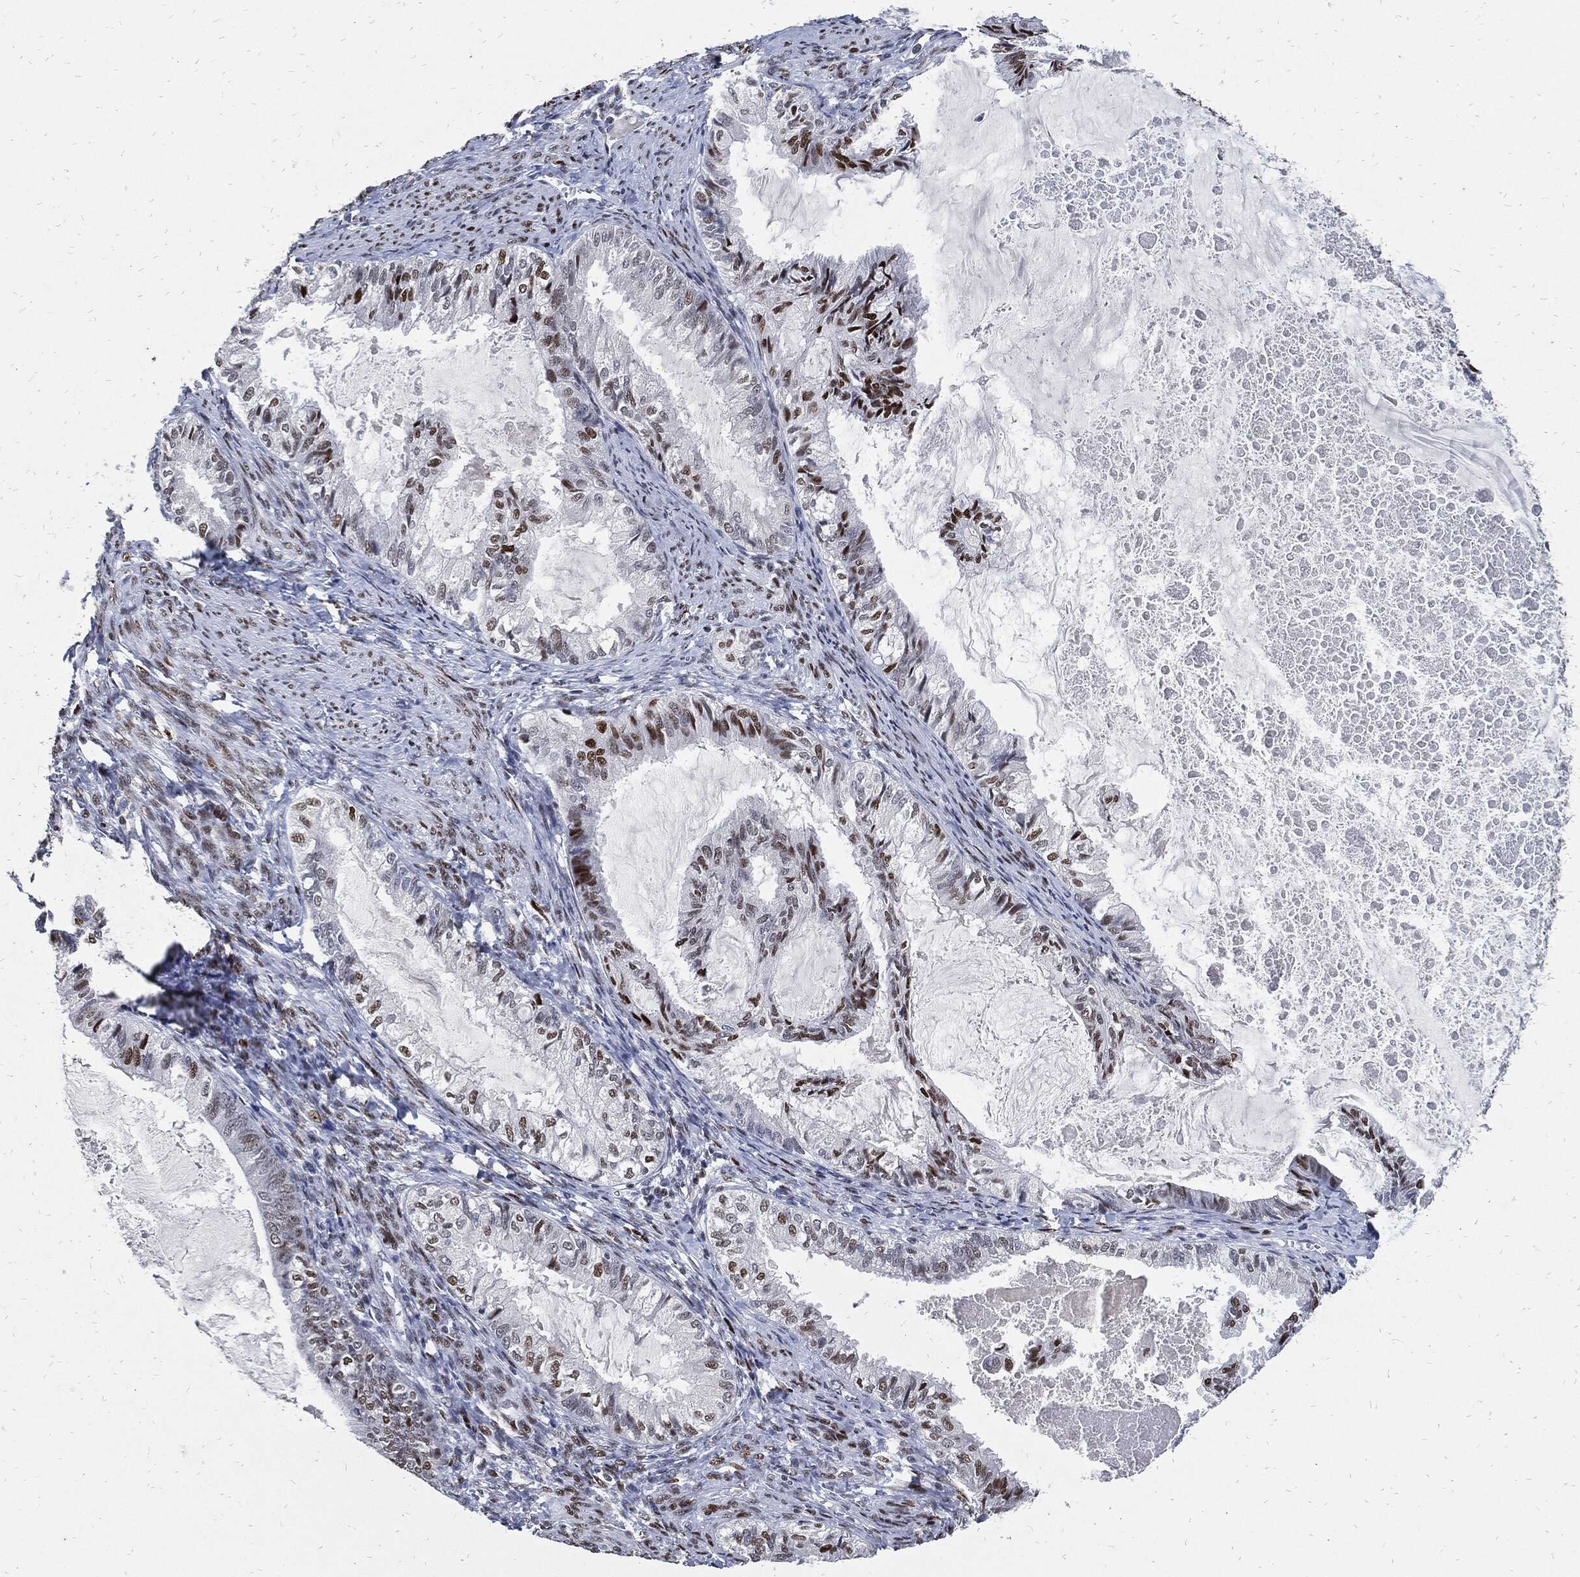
{"staining": {"intensity": "moderate", "quantity": "25%-75%", "location": "nuclear"}, "tissue": "endometrial cancer", "cell_type": "Tumor cells", "image_type": "cancer", "snomed": [{"axis": "morphology", "description": "Adenocarcinoma, NOS"}, {"axis": "topography", "description": "Endometrium"}], "caption": "Protein expression analysis of endometrial cancer reveals moderate nuclear staining in about 25%-75% of tumor cells.", "gene": "JUN", "patient": {"sex": "female", "age": 86}}